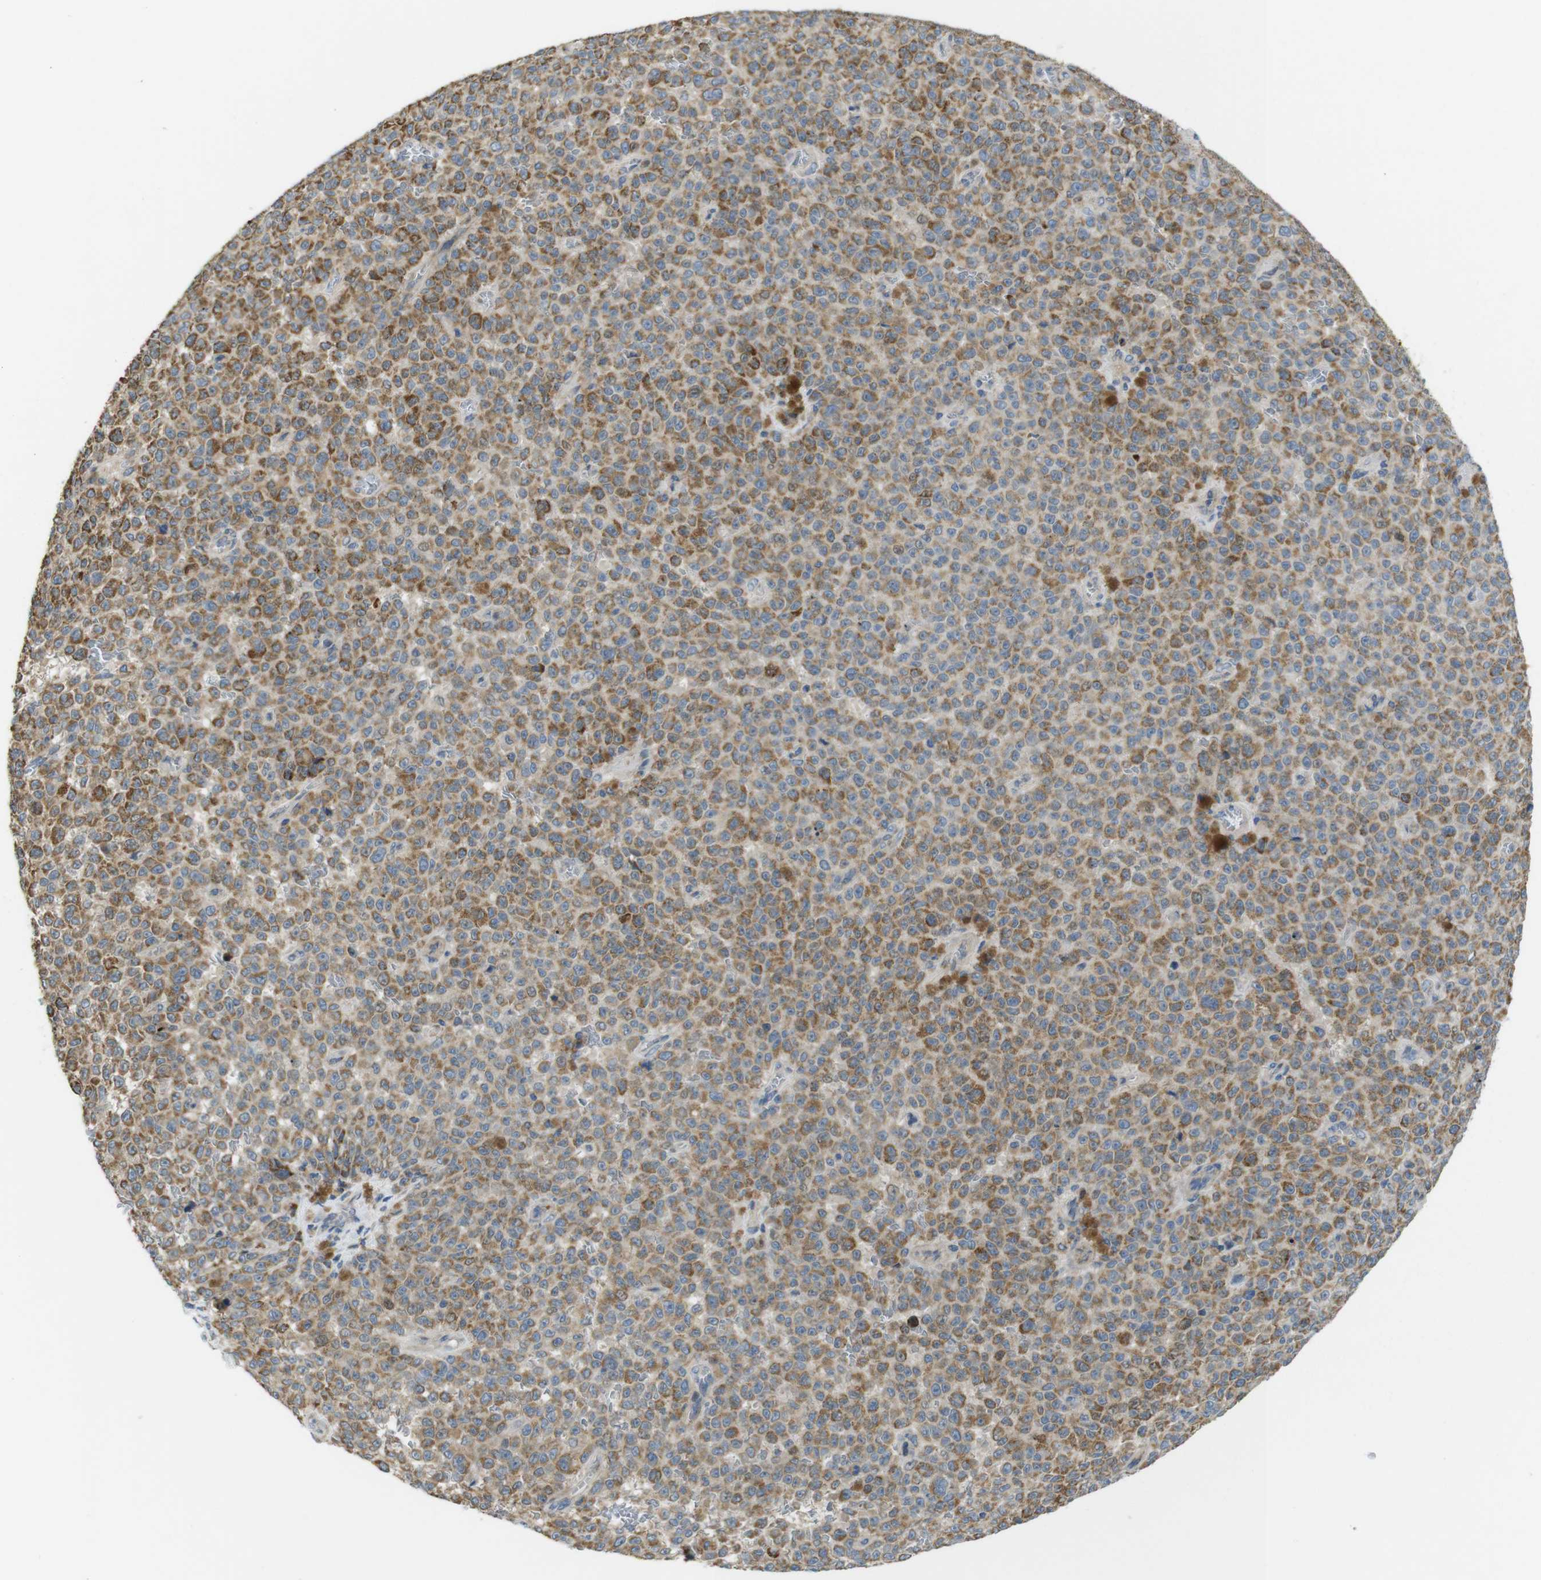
{"staining": {"intensity": "moderate", "quantity": ">75%", "location": "cytoplasmic/membranous"}, "tissue": "melanoma", "cell_type": "Tumor cells", "image_type": "cancer", "snomed": [{"axis": "morphology", "description": "Malignant melanoma, NOS"}, {"axis": "topography", "description": "Skin"}], "caption": "Human melanoma stained with a brown dye demonstrates moderate cytoplasmic/membranous positive positivity in approximately >75% of tumor cells.", "gene": "MARCHF1", "patient": {"sex": "female", "age": 82}}